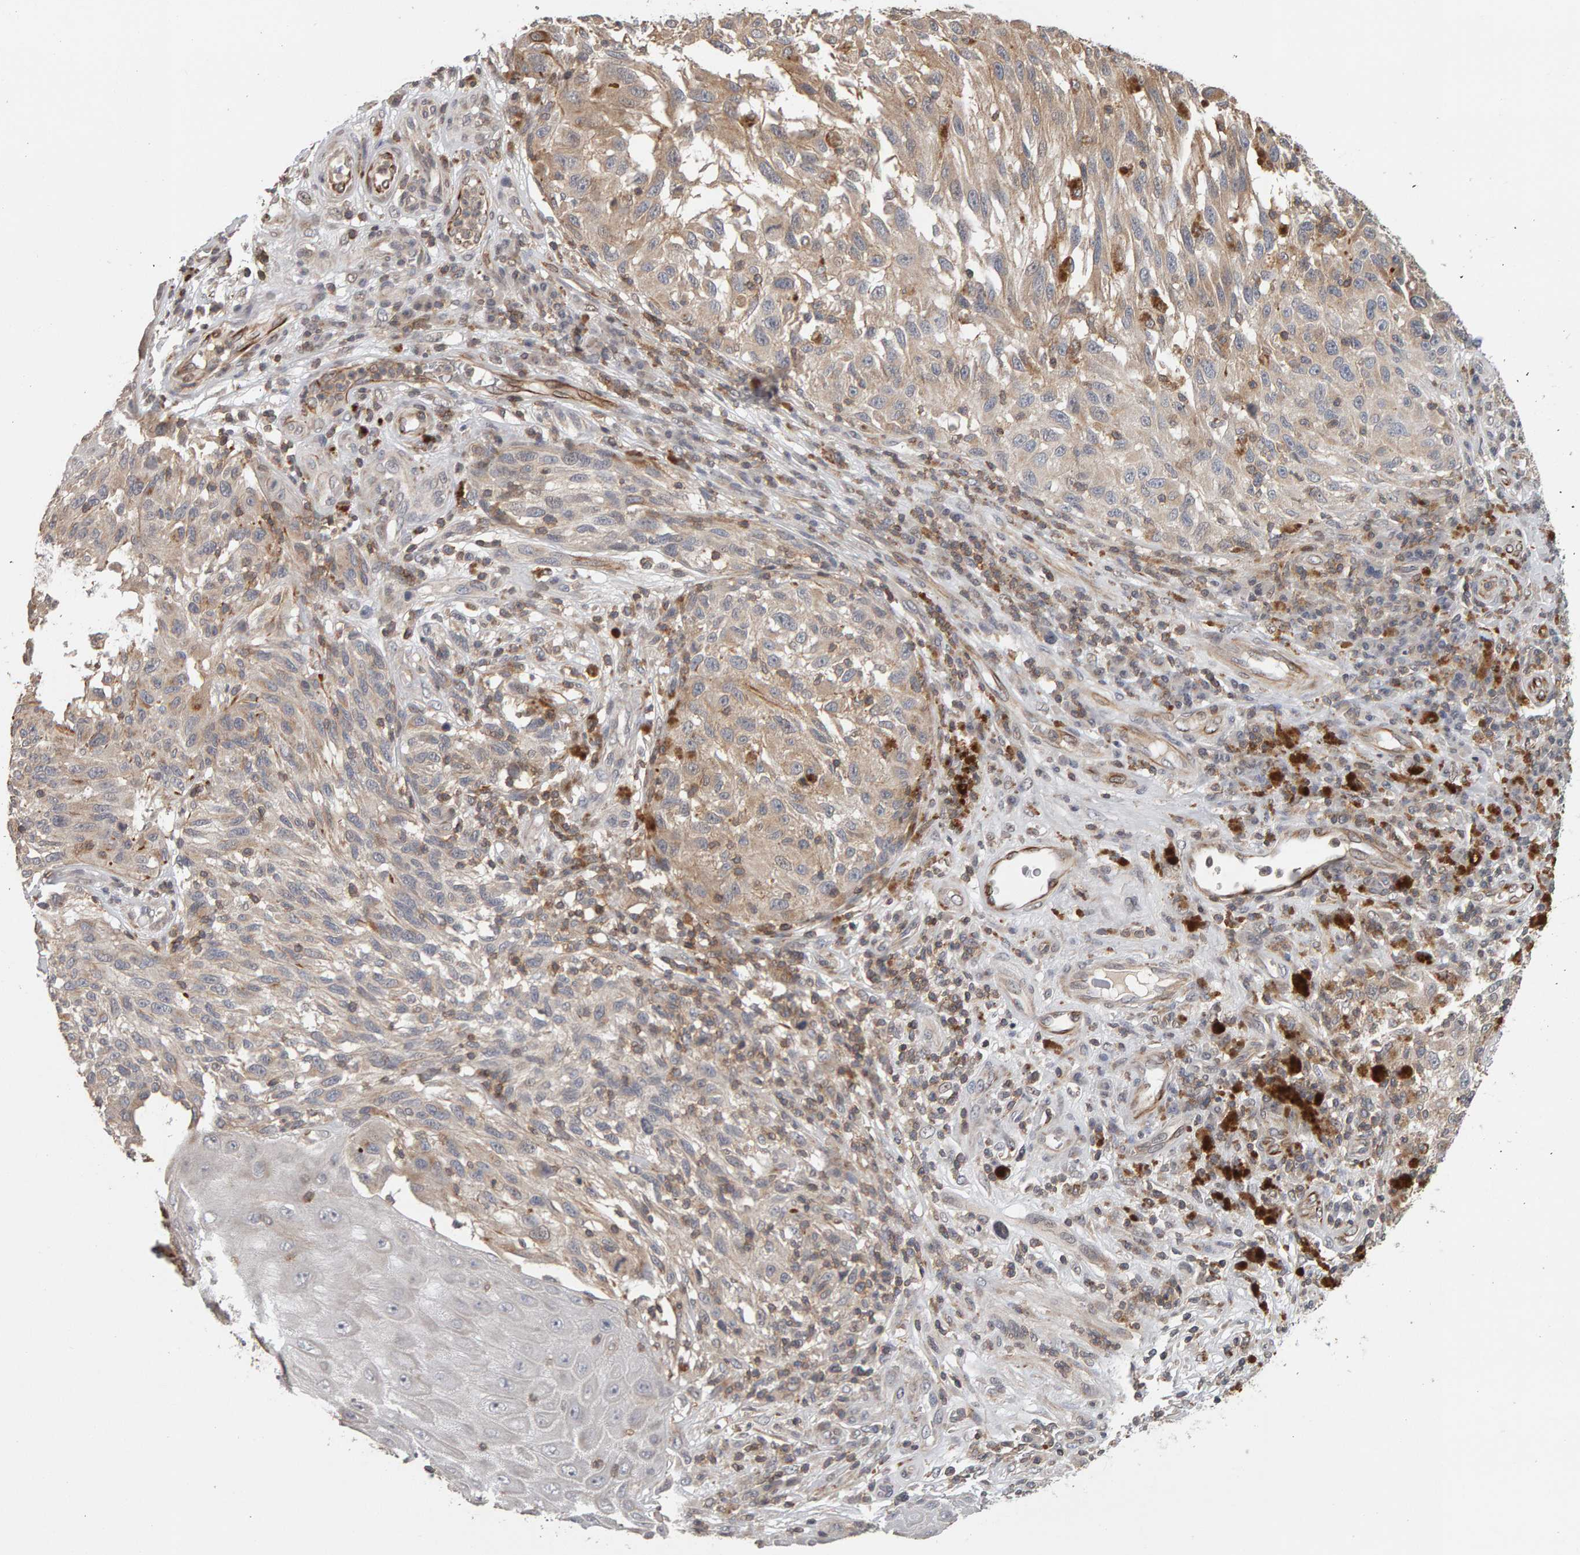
{"staining": {"intensity": "weak", "quantity": "<25%", "location": "cytoplasmic/membranous"}, "tissue": "melanoma", "cell_type": "Tumor cells", "image_type": "cancer", "snomed": [{"axis": "morphology", "description": "Malignant melanoma, NOS"}, {"axis": "topography", "description": "Skin"}], "caption": "Micrograph shows no protein staining in tumor cells of malignant melanoma tissue. (Stains: DAB (3,3'-diaminobenzidine) immunohistochemistry with hematoxylin counter stain, Microscopy: brightfield microscopy at high magnification).", "gene": "TEFM", "patient": {"sex": "female", "age": 73}}